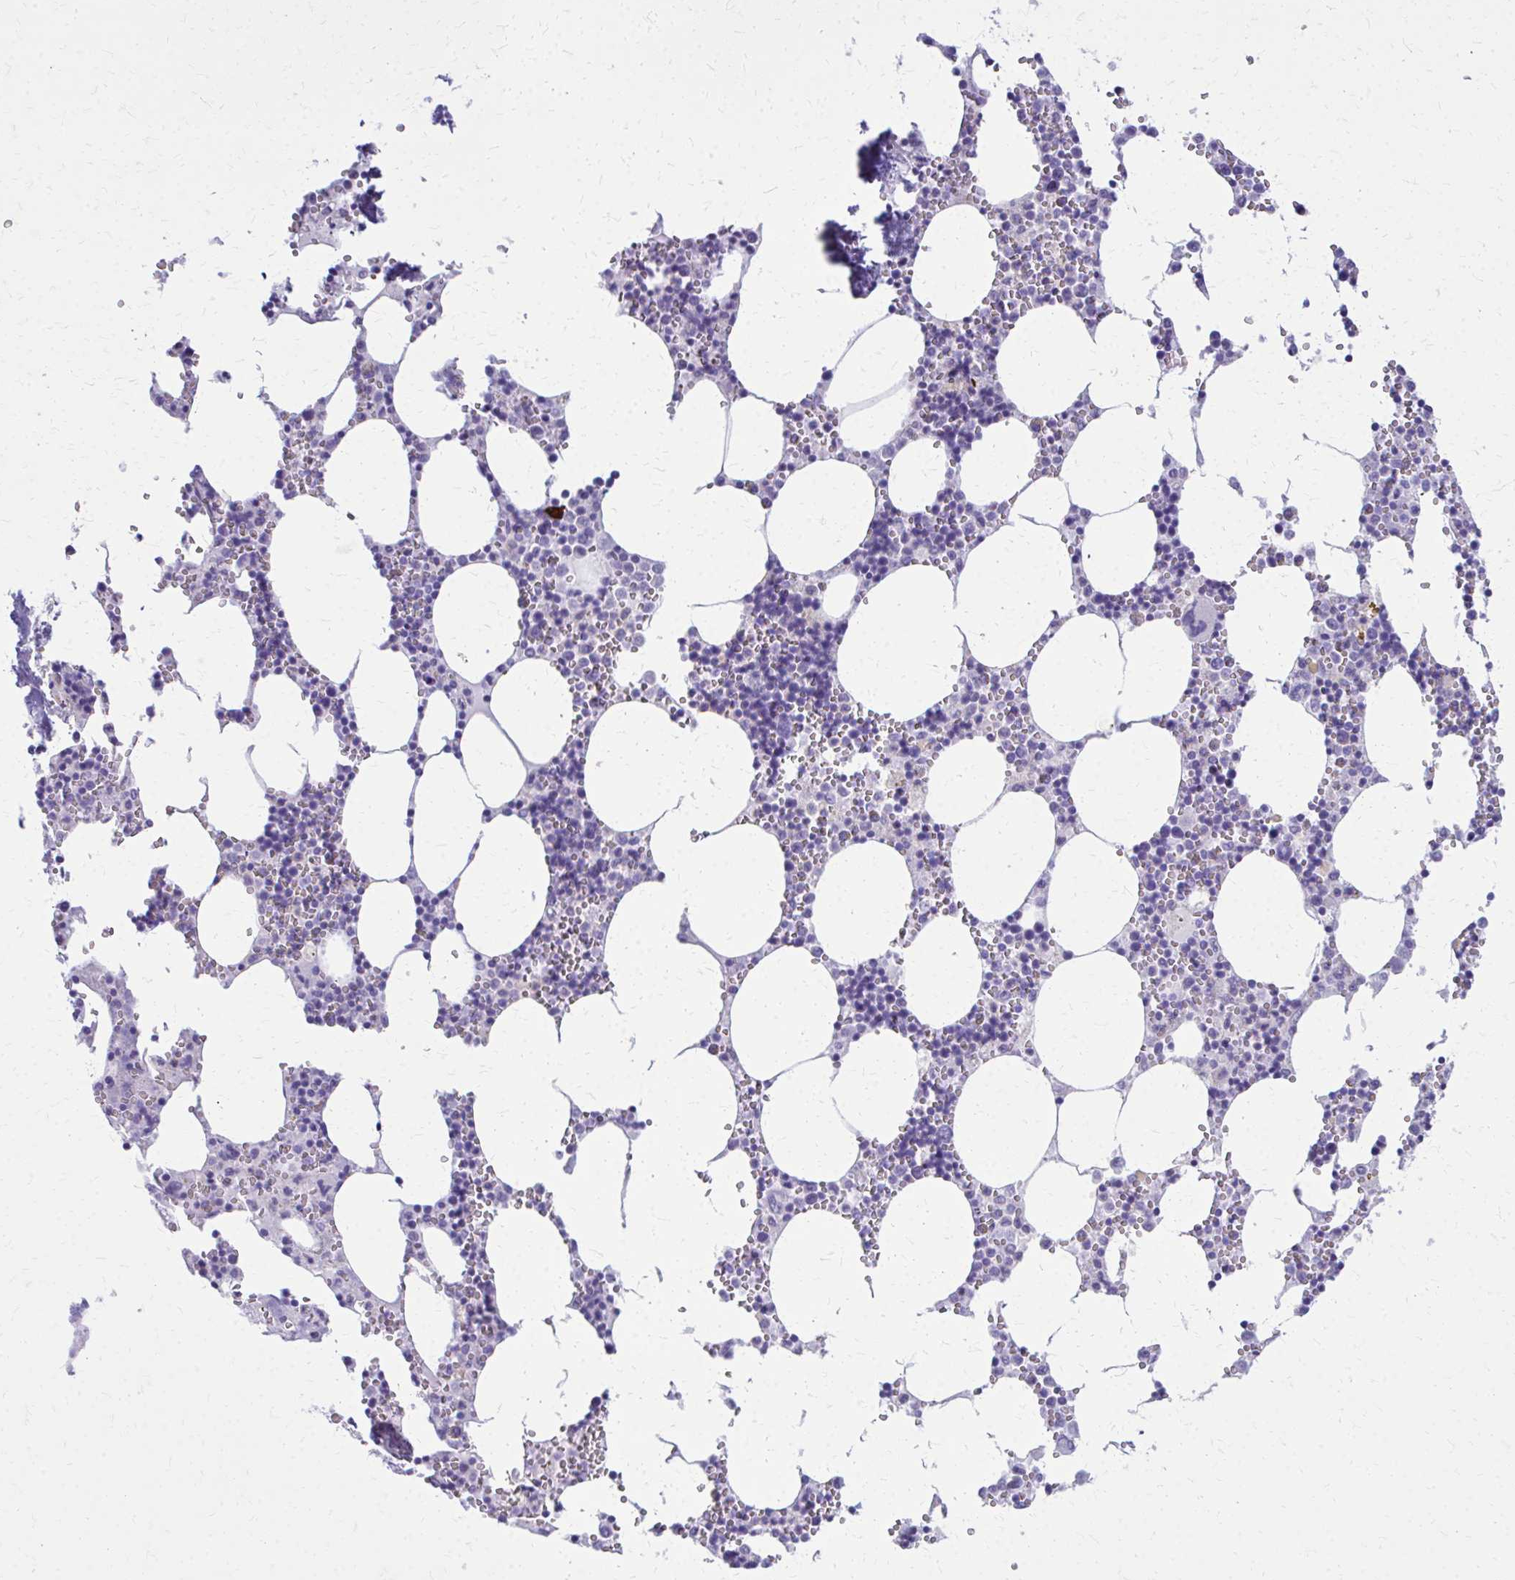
{"staining": {"intensity": "negative", "quantity": "none", "location": "none"}, "tissue": "bone marrow", "cell_type": "Hematopoietic cells", "image_type": "normal", "snomed": [{"axis": "morphology", "description": "Normal tissue, NOS"}, {"axis": "topography", "description": "Bone marrow"}], "caption": "Immunohistochemical staining of benign bone marrow shows no significant staining in hematopoietic cells.", "gene": "TPSG1", "patient": {"sex": "male", "age": 54}}